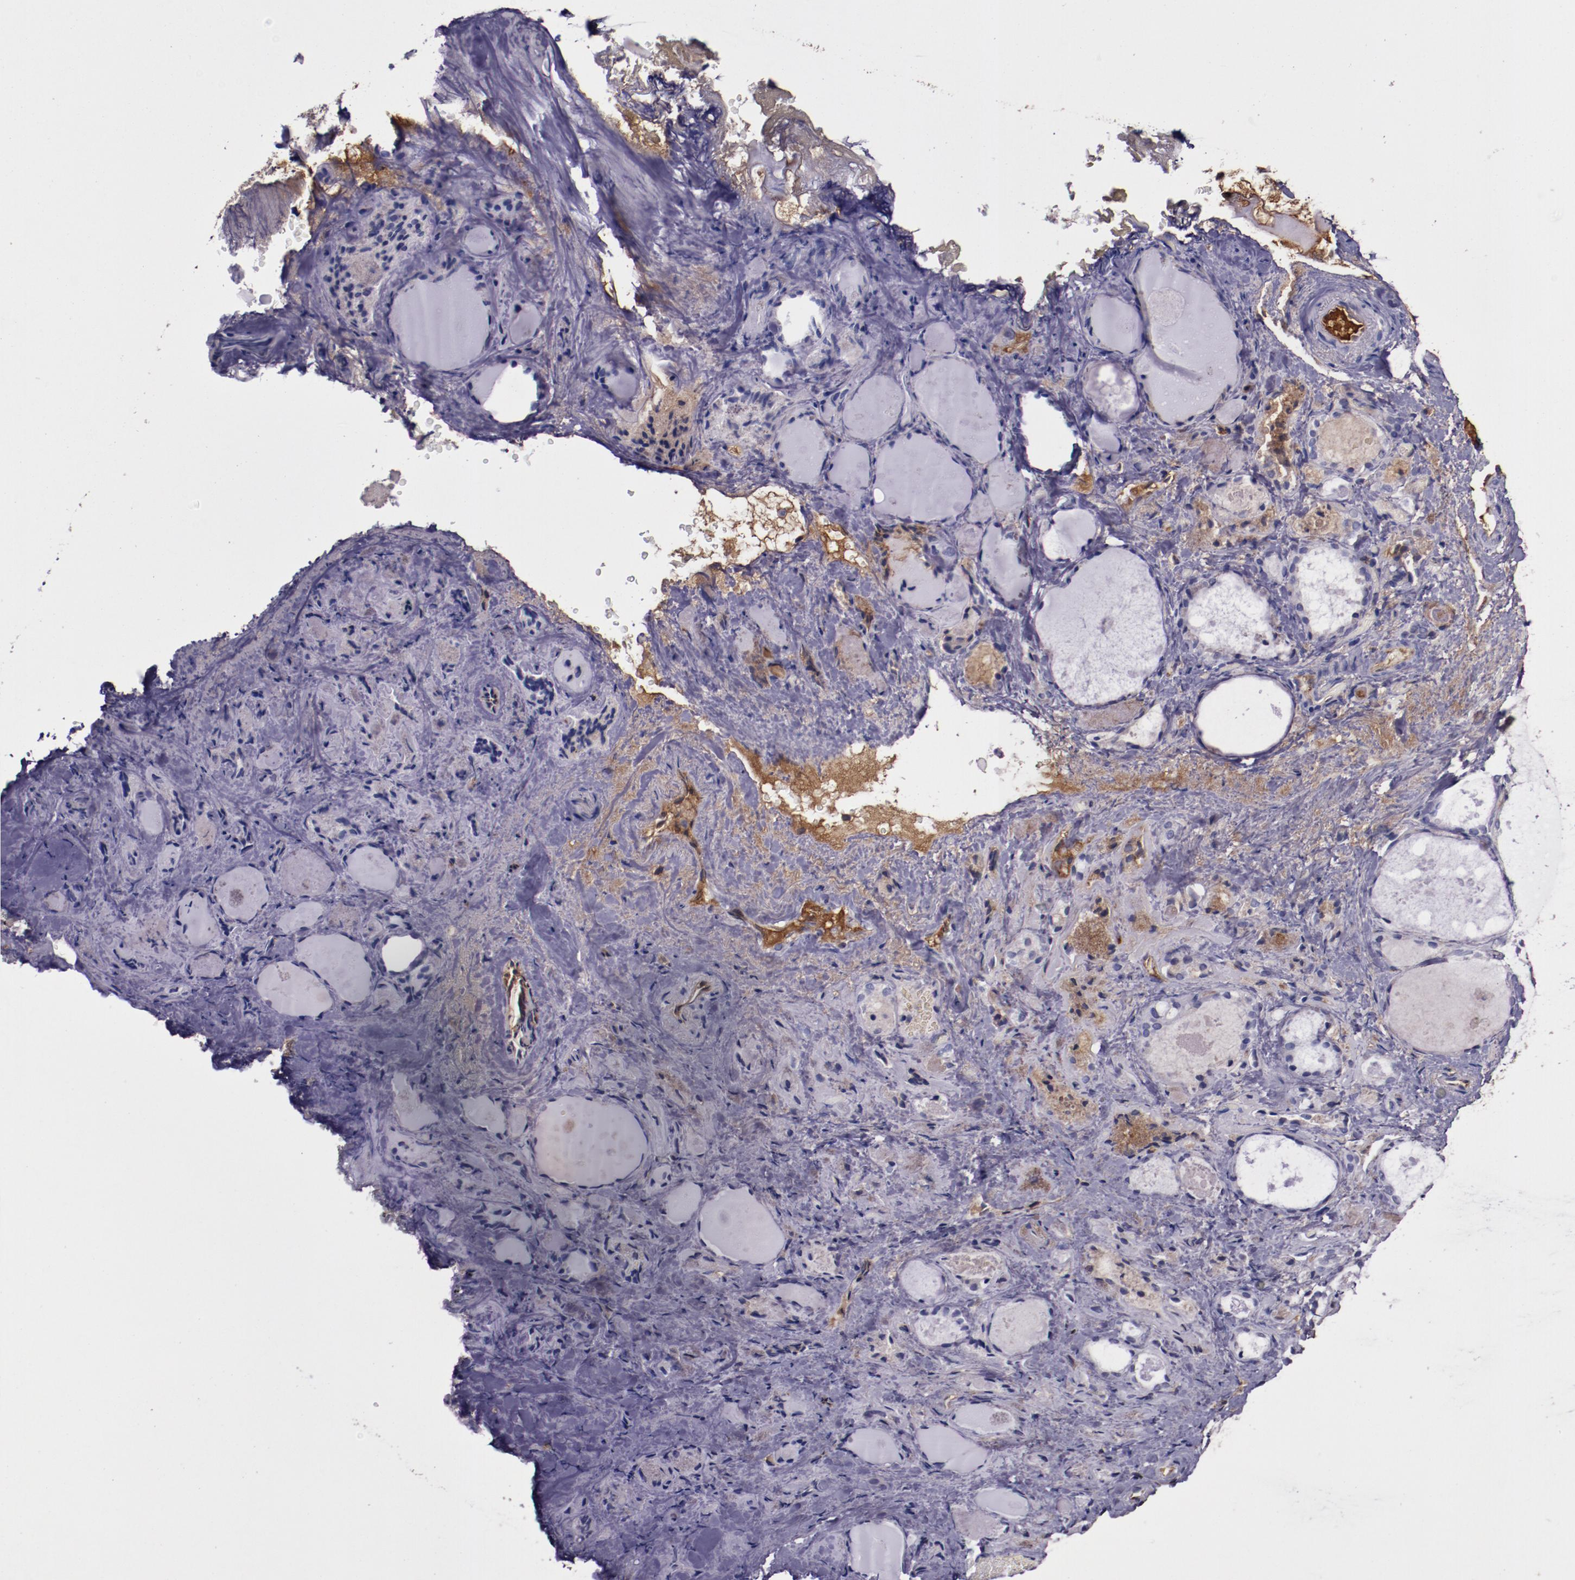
{"staining": {"intensity": "negative", "quantity": "none", "location": "none"}, "tissue": "thyroid gland", "cell_type": "Glandular cells", "image_type": "normal", "snomed": [{"axis": "morphology", "description": "Normal tissue, NOS"}, {"axis": "topography", "description": "Thyroid gland"}], "caption": "High power microscopy micrograph of an IHC image of unremarkable thyroid gland, revealing no significant positivity in glandular cells. (DAB immunohistochemistry (IHC) visualized using brightfield microscopy, high magnification).", "gene": "A2M", "patient": {"sex": "female", "age": 75}}